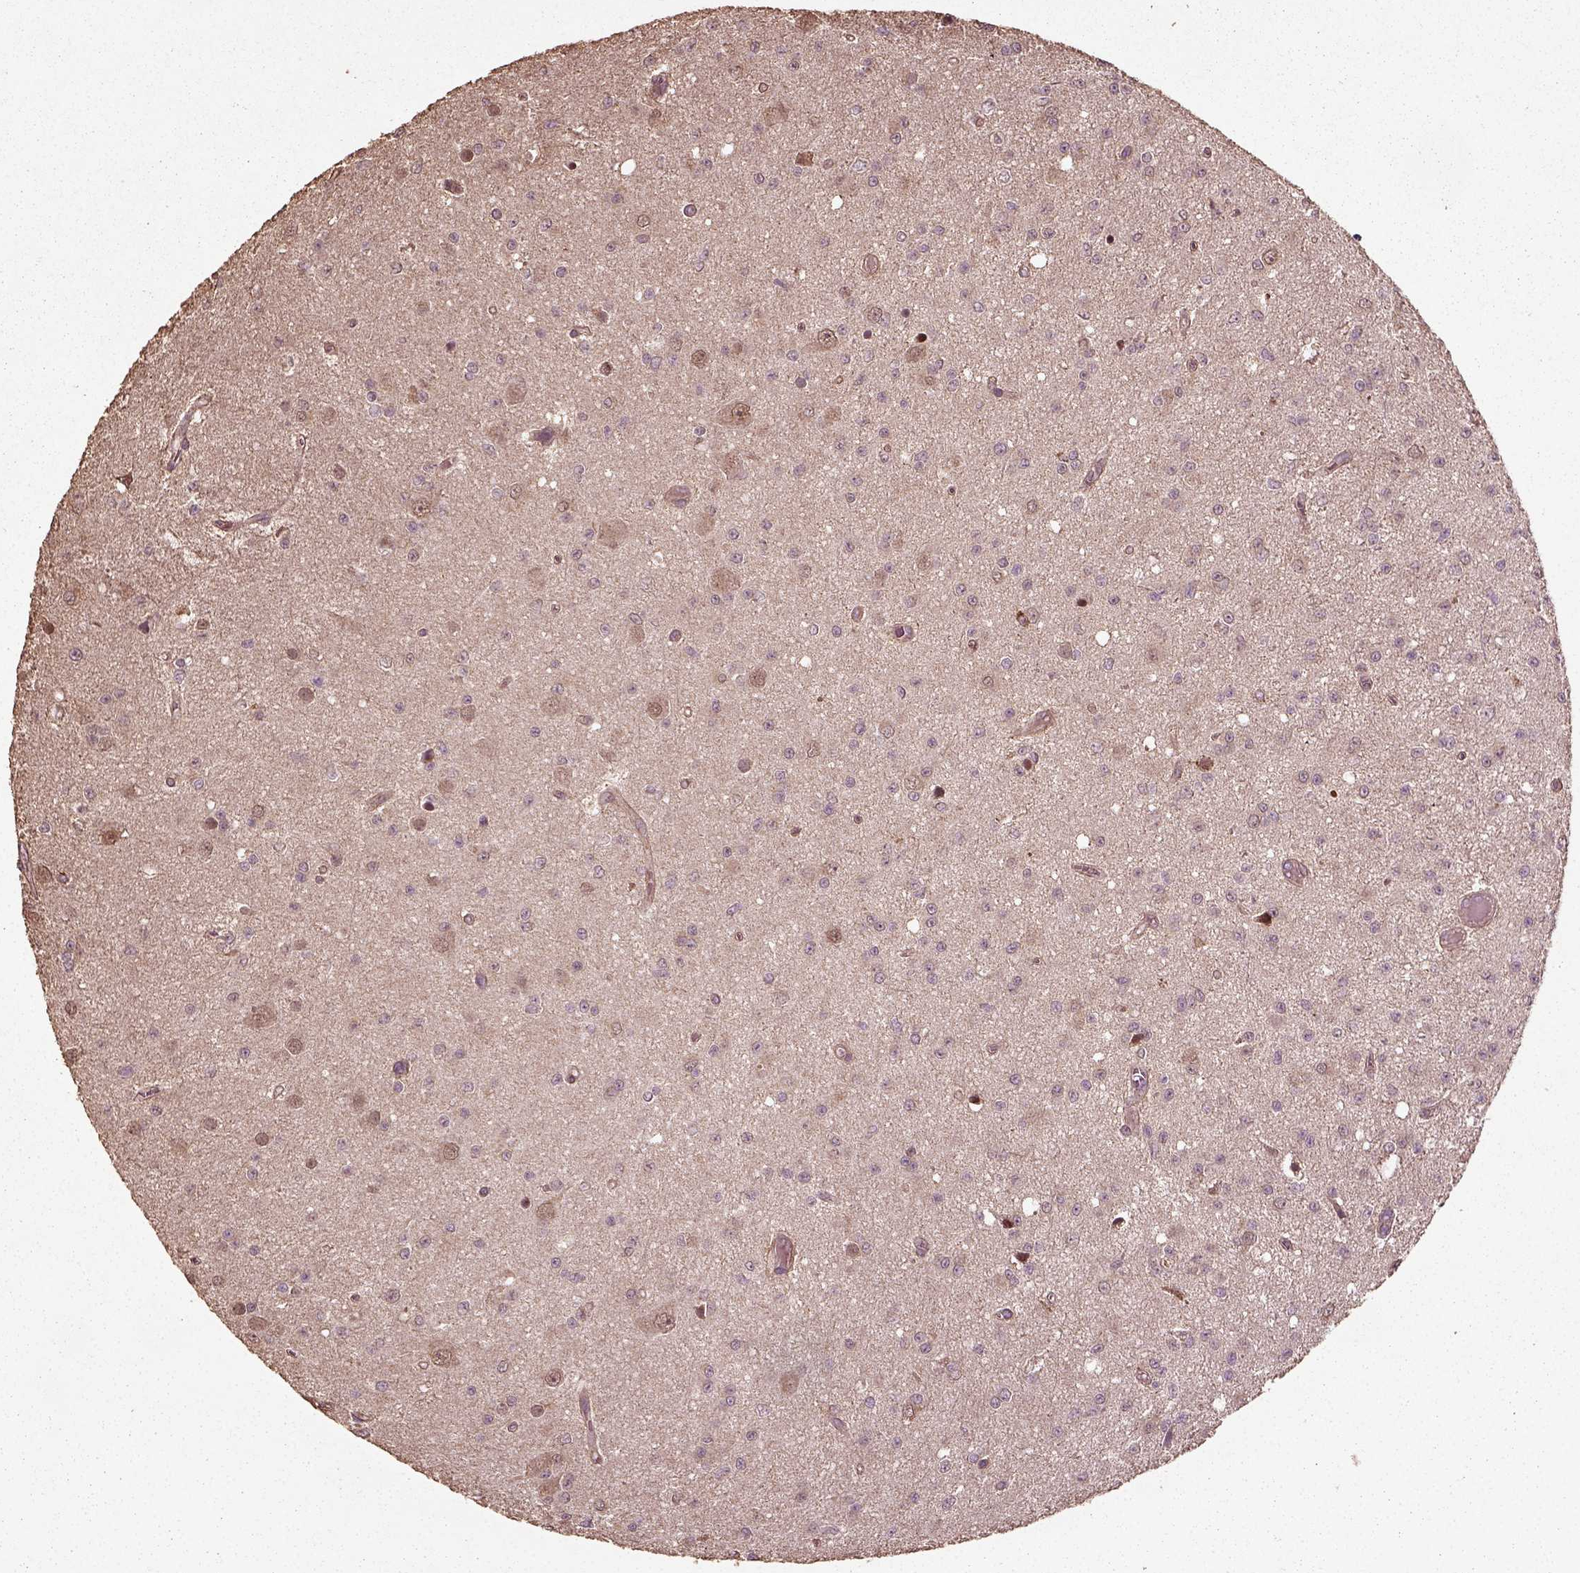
{"staining": {"intensity": "negative", "quantity": "none", "location": "none"}, "tissue": "glioma", "cell_type": "Tumor cells", "image_type": "cancer", "snomed": [{"axis": "morphology", "description": "Glioma, malignant, Low grade"}, {"axis": "topography", "description": "Brain"}], "caption": "Tumor cells show no significant expression in glioma.", "gene": "ERV3-1", "patient": {"sex": "female", "age": 45}}